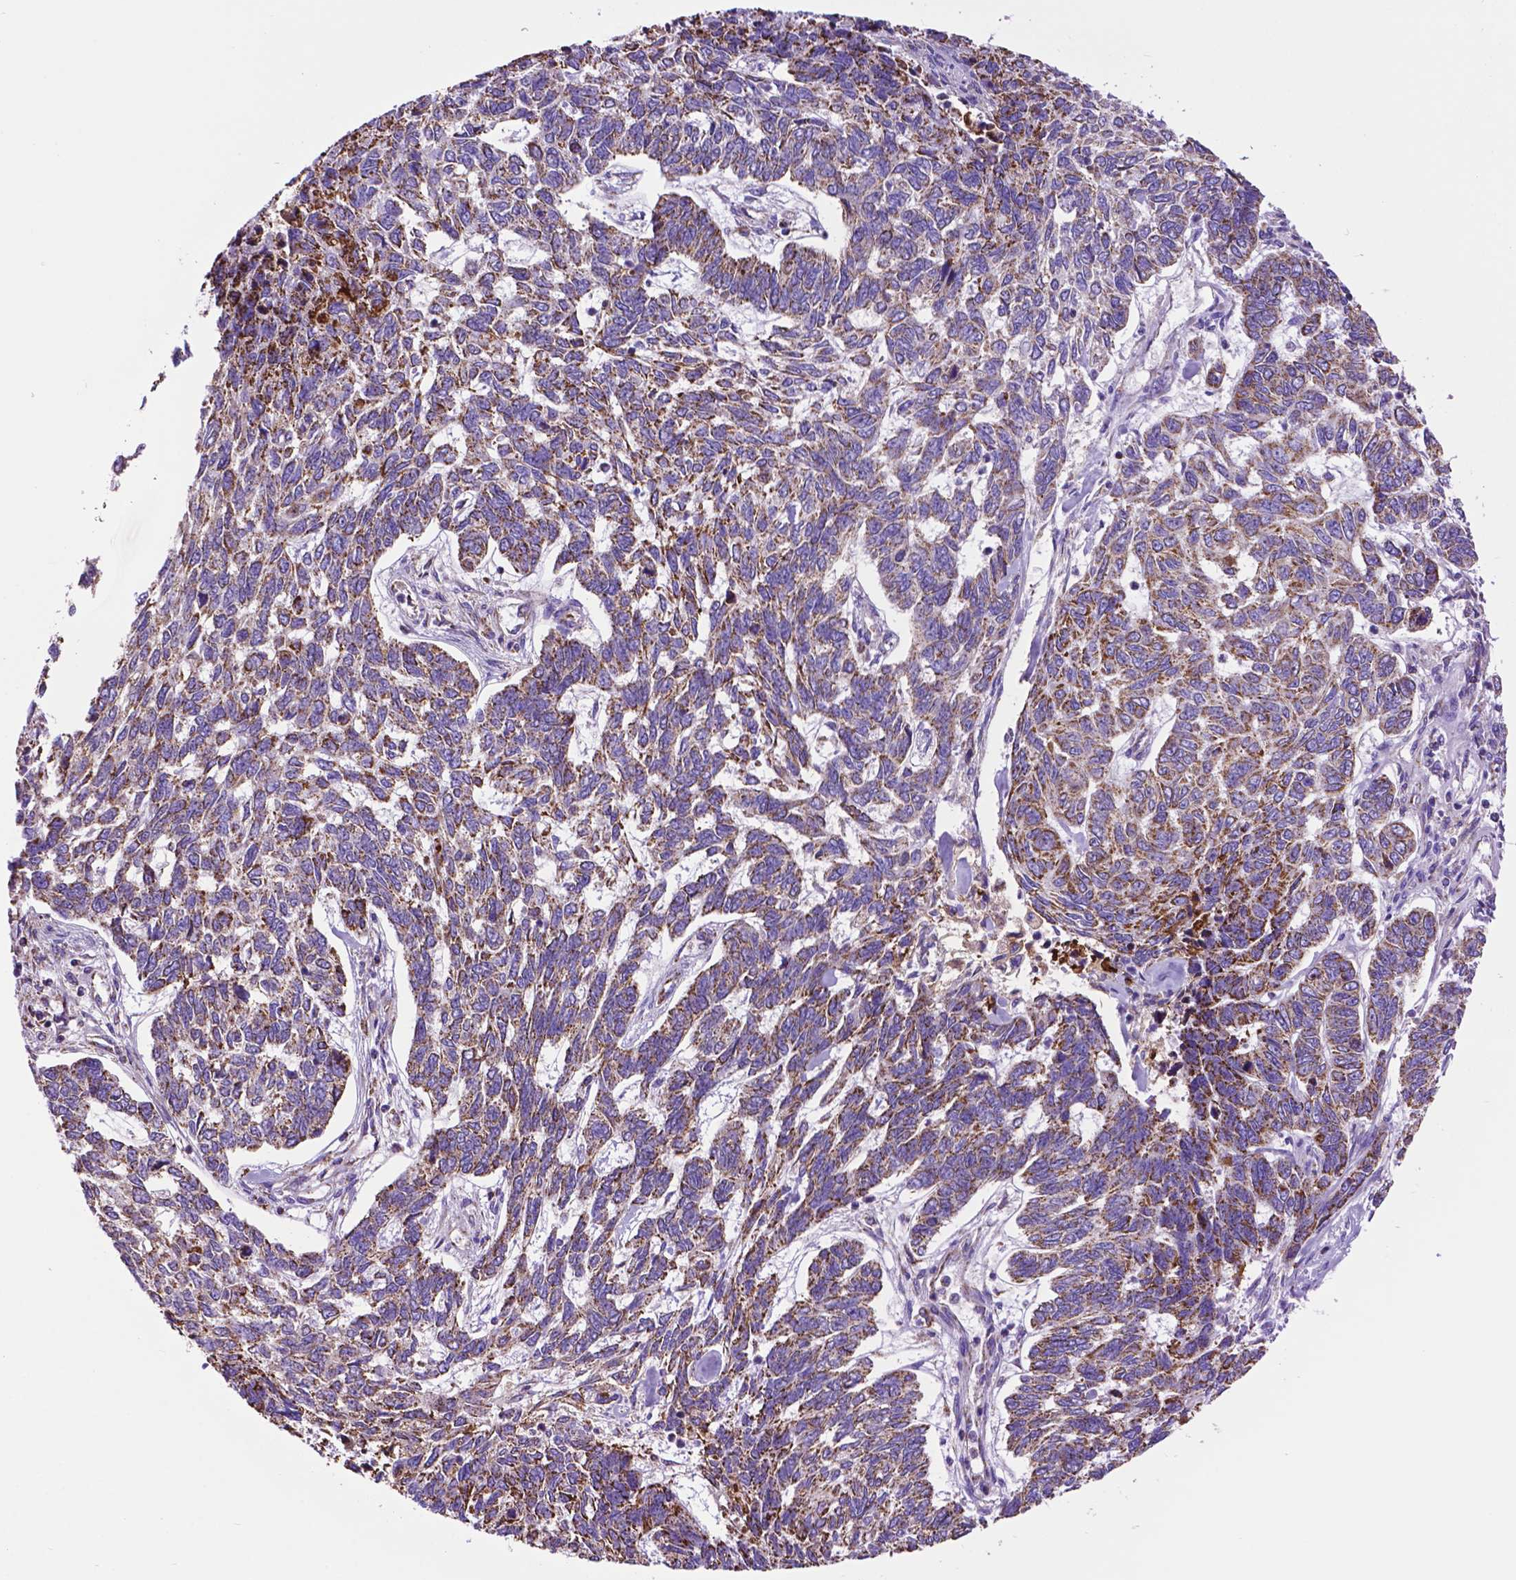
{"staining": {"intensity": "moderate", "quantity": ">75%", "location": "cytoplasmic/membranous"}, "tissue": "skin cancer", "cell_type": "Tumor cells", "image_type": "cancer", "snomed": [{"axis": "morphology", "description": "Basal cell carcinoma"}, {"axis": "topography", "description": "Skin"}], "caption": "A brown stain highlights moderate cytoplasmic/membranous expression of a protein in human skin cancer tumor cells.", "gene": "GDPD5", "patient": {"sex": "female", "age": 65}}